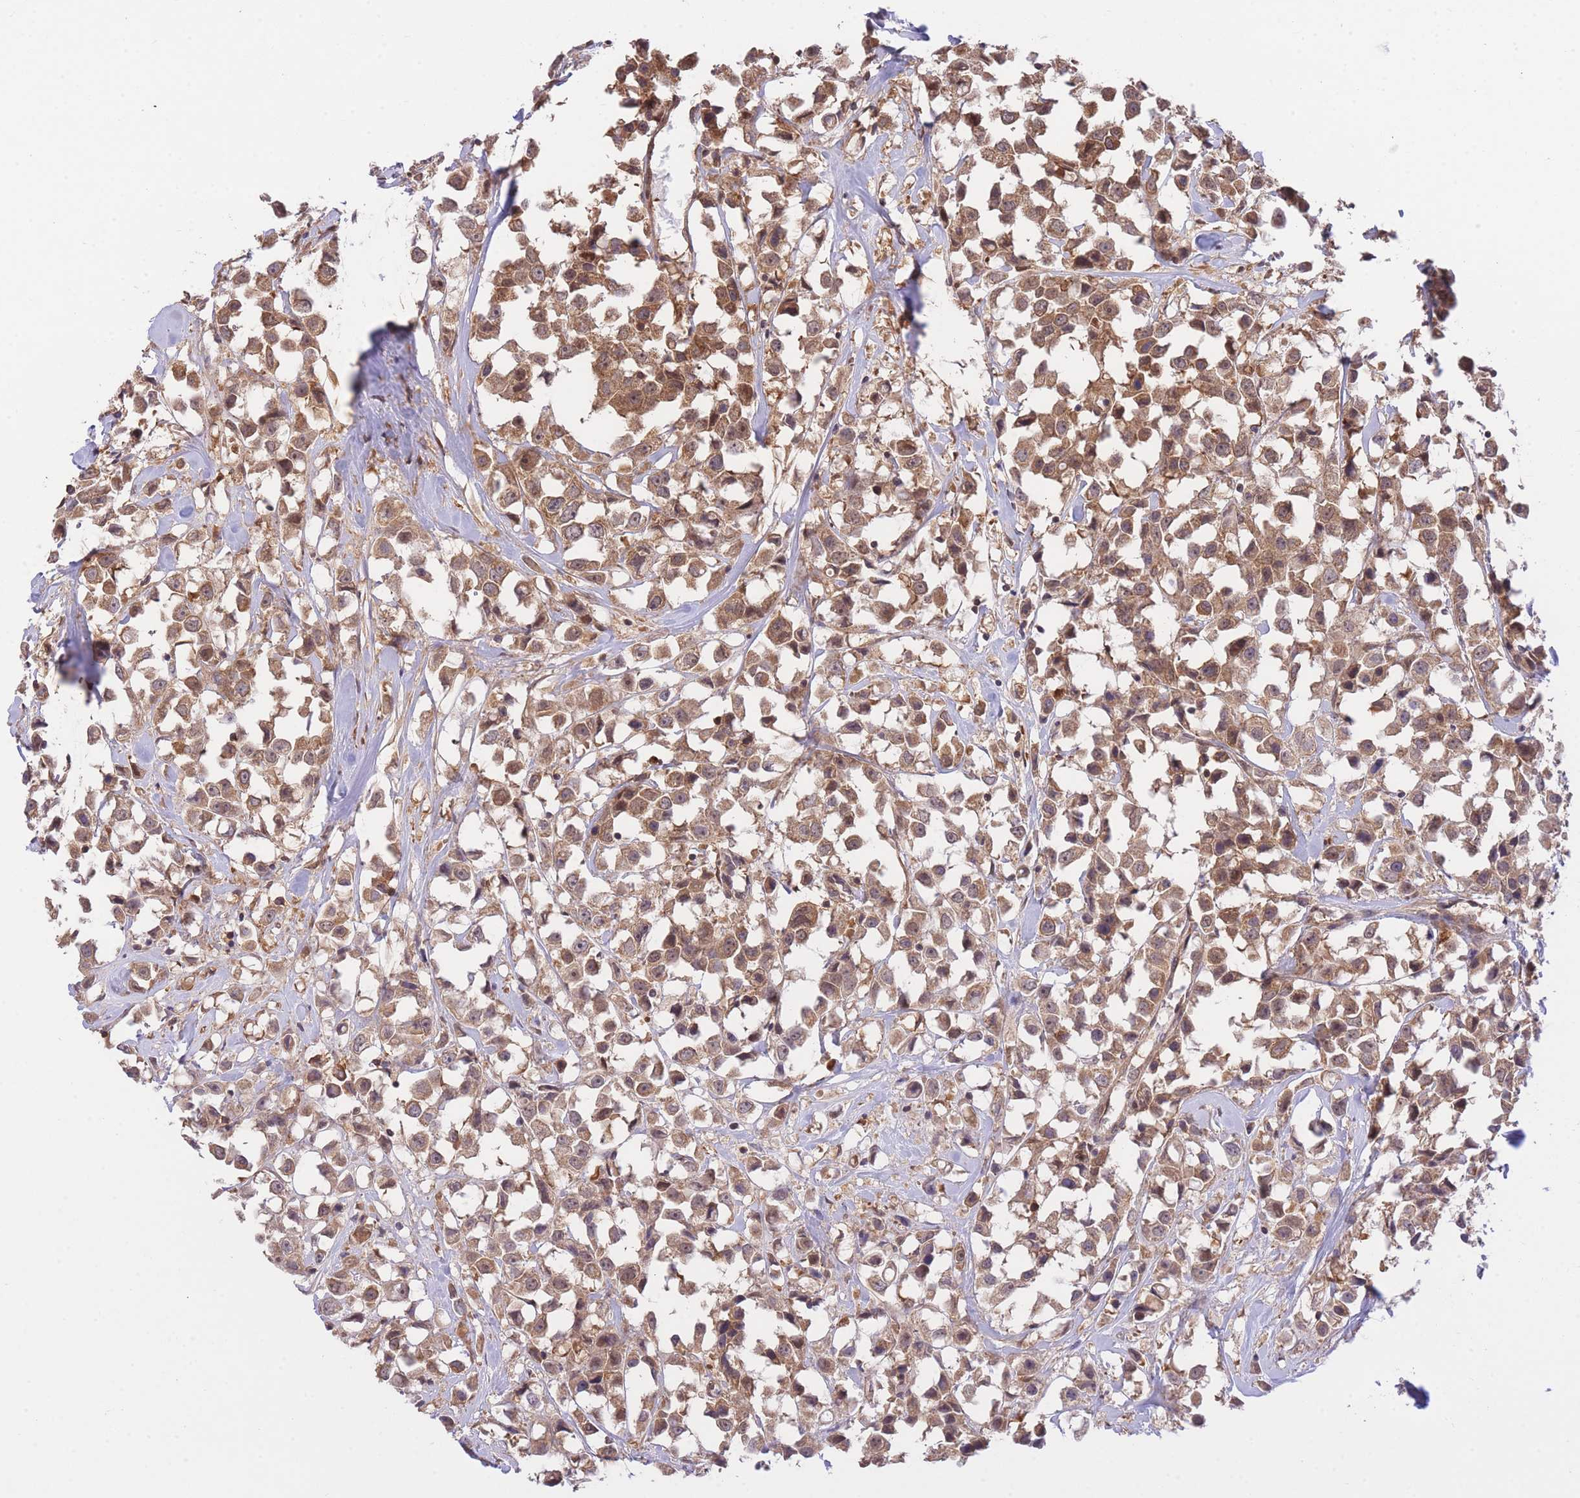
{"staining": {"intensity": "moderate", "quantity": ">75%", "location": "cytoplasmic/membranous,nuclear"}, "tissue": "breast cancer", "cell_type": "Tumor cells", "image_type": "cancer", "snomed": [{"axis": "morphology", "description": "Duct carcinoma"}, {"axis": "topography", "description": "Breast"}], "caption": "Immunohistochemical staining of invasive ductal carcinoma (breast) demonstrates medium levels of moderate cytoplasmic/membranous and nuclear protein positivity in about >75% of tumor cells. The staining was performed using DAB (3,3'-diaminobenzidine), with brown indicating positive protein expression. Nuclei are stained blue with hematoxylin.", "gene": "EXOSC8", "patient": {"sex": "female", "age": 61}}